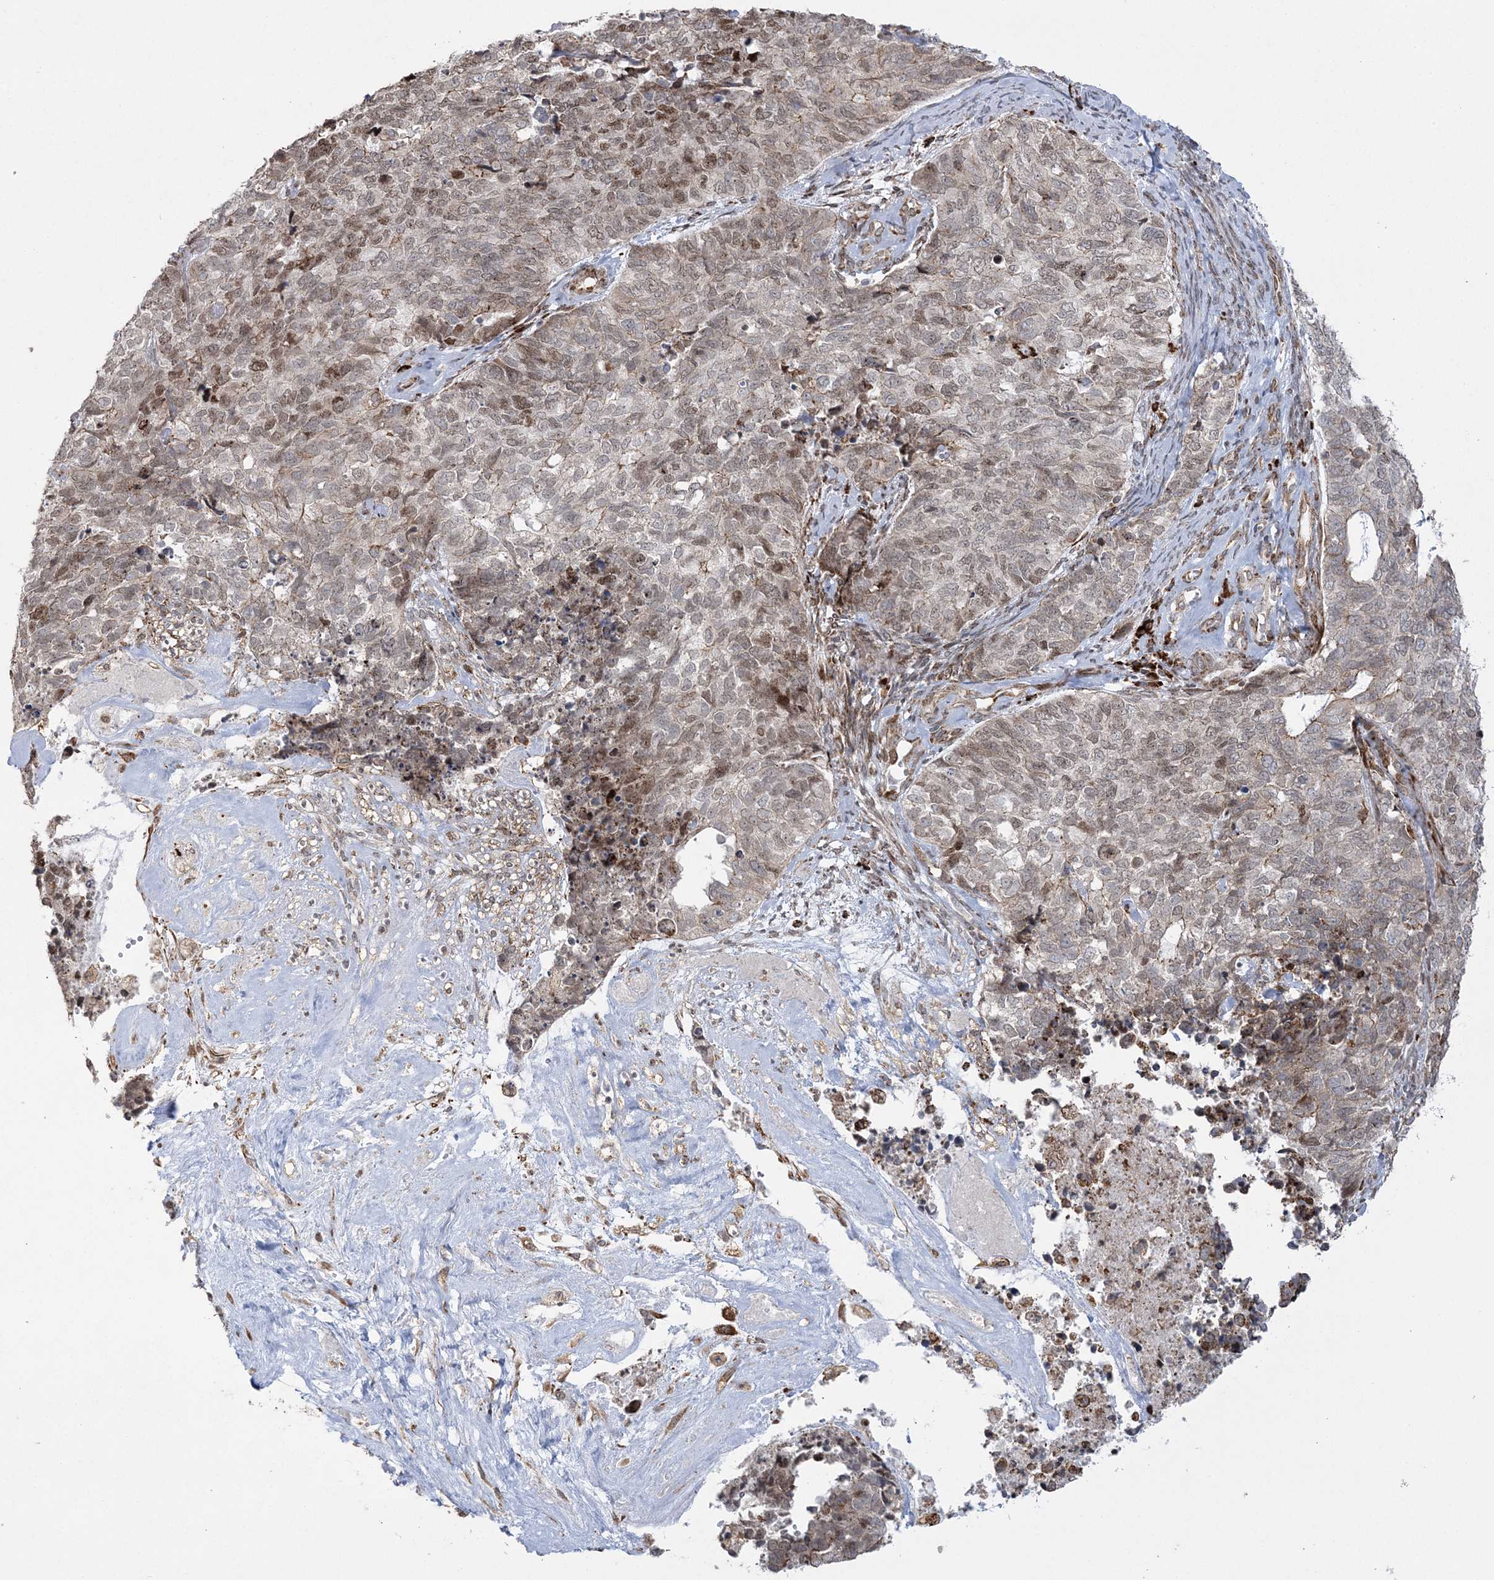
{"staining": {"intensity": "weak", "quantity": "25%-75%", "location": "nuclear"}, "tissue": "cervical cancer", "cell_type": "Tumor cells", "image_type": "cancer", "snomed": [{"axis": "morphology", "description": "Squamous cell carcinoma, NOS"}, {"axis": "topography", "description": "Cervix"}], "caption": "Squamous cell carcinoma (cervical) stained for a protein (brown) displays weak nuclear positive staining in about 25%-75% of tumor cells.", "gene": "EFCAB12", "patient": {"sex": "female", "age": 63}}